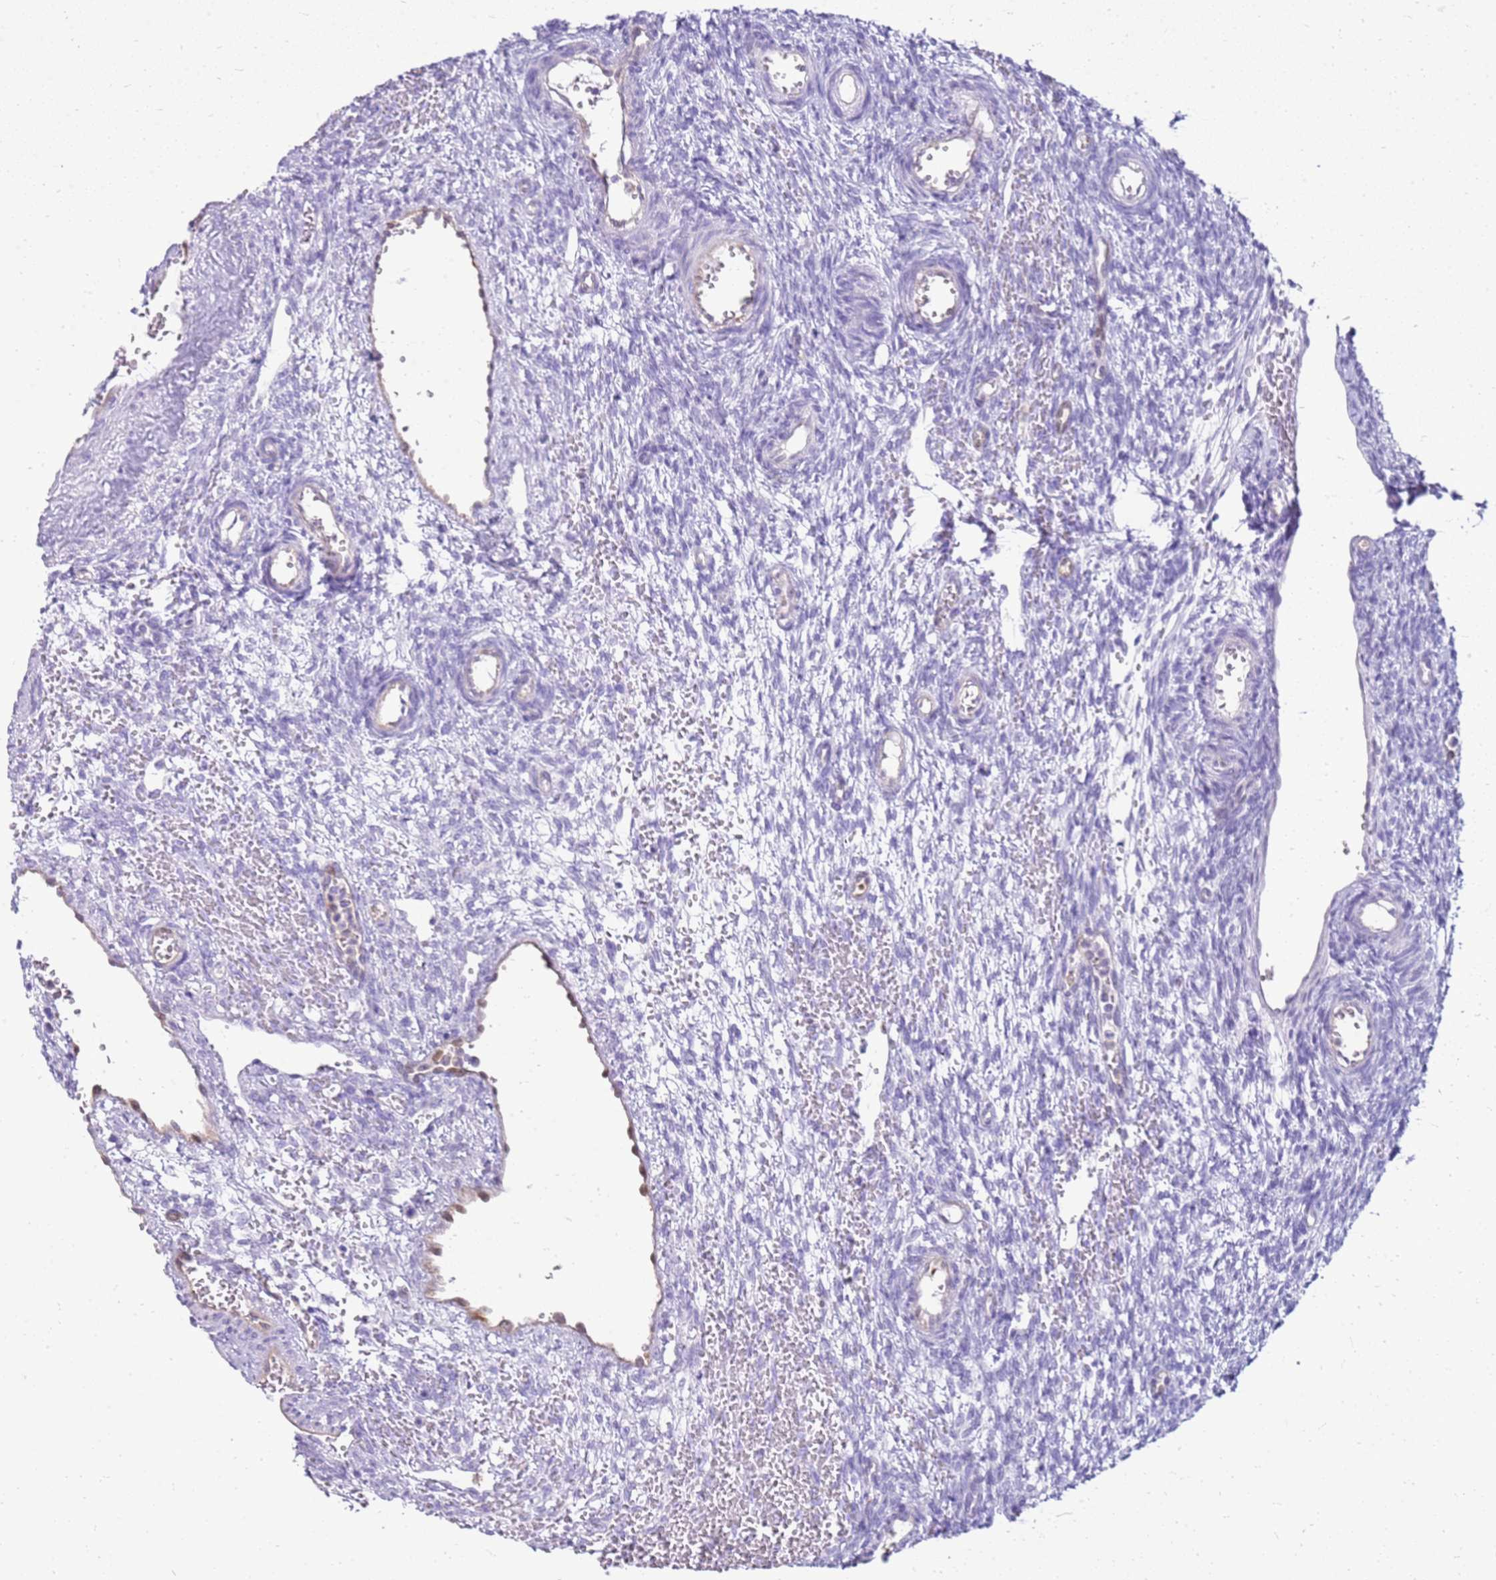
{"staining": {"intensity": "negative", "quantity": "none", "location": "none"}, "tissue": "ovary", "cell_type": "Ovarian stroma cells", "image_type": "normal", "snomed": [{"axis": "morphology", "description": "Normal tissue, NOS"}, {"axis": "topography", "description": "Ovary"}], "caption": "Immunohistochemistry photomicrograph of benign human ovary stained for a protein (brown), which demonstrates no expression in ovarian stroma cells. (Stains: DAB (3,3'-diaminobenzidine) immunohistochemistry with hematoxylin counter stain, Microscopy: brightfield microscopy at high magnification).", "gene": "SULT1E1", "patient": {"sex": "female", "age": 39}}